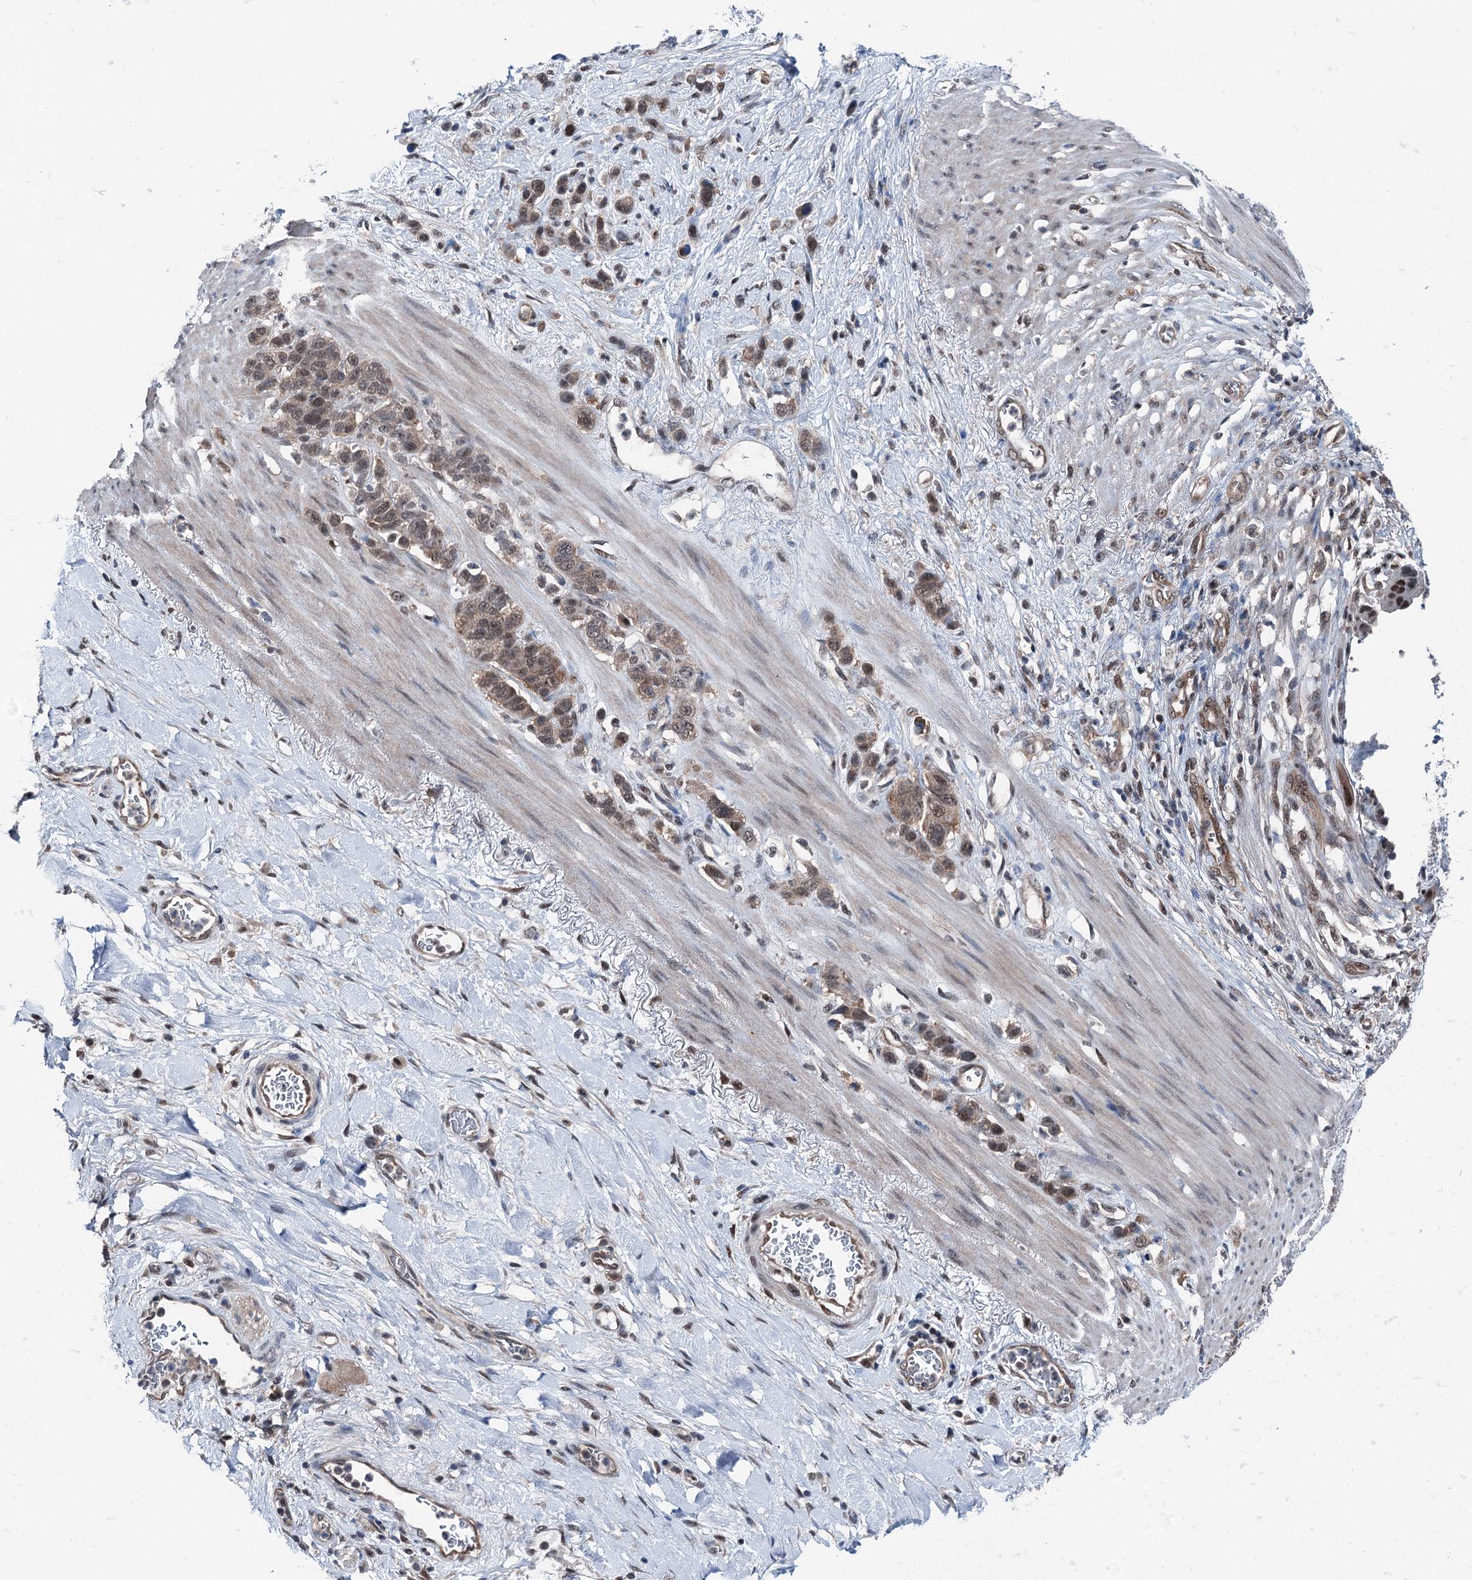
{"staining": {"intensity": "moderate", "quantity": "25%-75%", "location": "cytoplasmic/membranous,nuclear"}, "tissue": "stomach cancer", "cell_type": "Tumor cells", "image_type": "cancer", "snomed": [{"axis": "morphology", "description": "Adenocarcinoma, NOS"}, {"axis": "morphology", "description": "Adenocarcinoma, High grade"}, {"axis": "topography", "description": "Stomach, upper"}, {"axis": "topography", "description": "Stomach, lower"}], "caption": "Tumor cells show medium levels of moderate cytoplasmic/membranous and nuclear expression in about 25%-75% of cells in human high-grade adenocarcinoma (stomach). Immunohistochemistry (ihc) stains the protein of interest in brown and the nuclei are stained blue.", "gene": "PSMD13", "patient": {"sex": "female", "age": 65}}